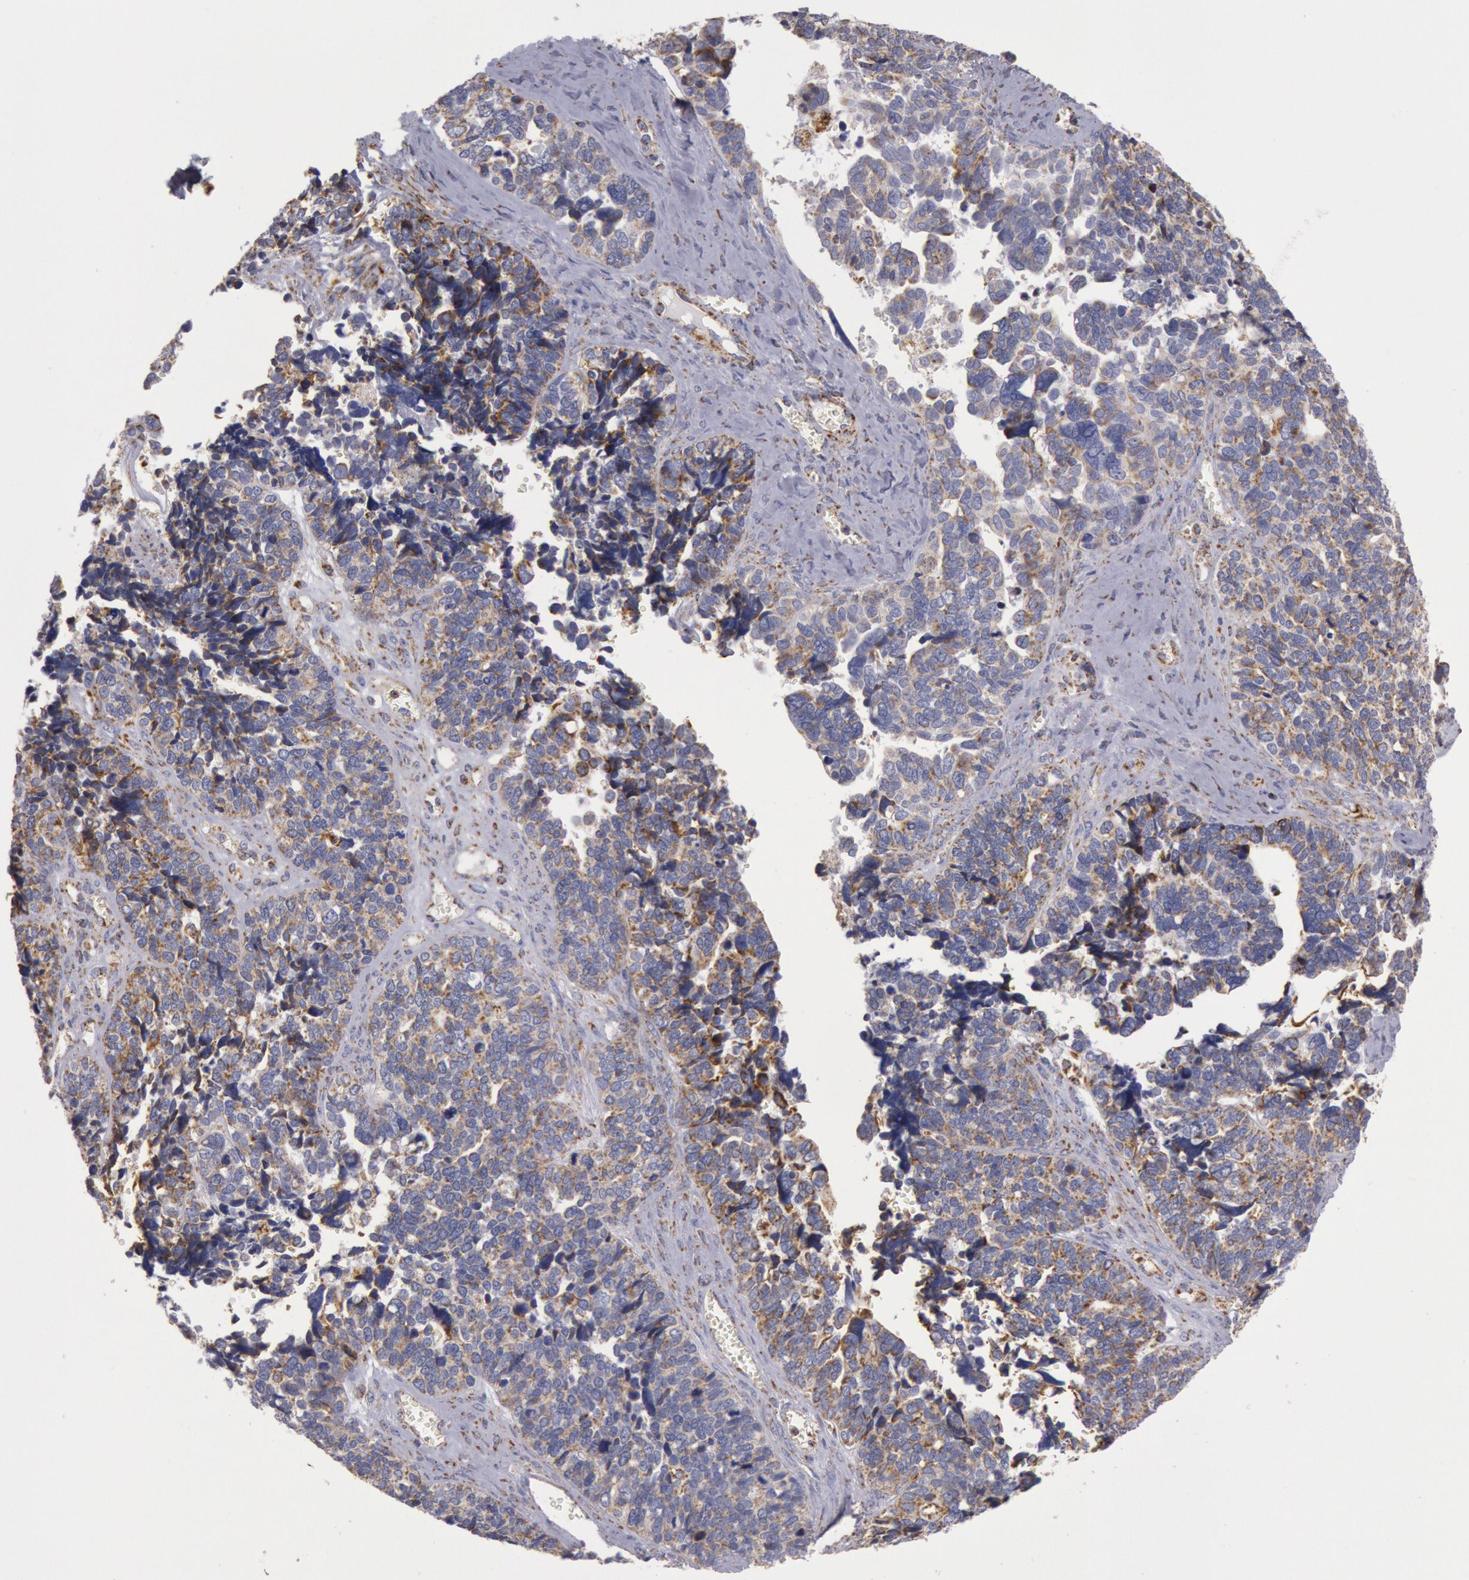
{"staining": {"intensity": "weak", "quantity": ">75%", "location": "cytoplasmic/membranous"}, "tissue": "ovarian cancer", "cell_type": "Tumor cells", "image_type": "cancer", "snomed": [{"axis": "morphology", "description": "Cystadenocarcinoma, serous, NOS"}, {"axis": "topography", "description": "Ovary"}], "caption": "High-power microscopy captured an immunohistochemistry photomicrograph of ovarian cancer, revealing weak cytoplasmic/membranous expression in about >75% of tumor cells.", "gene": "CYC1", "patient": {"sex": "female", "age": 77}}